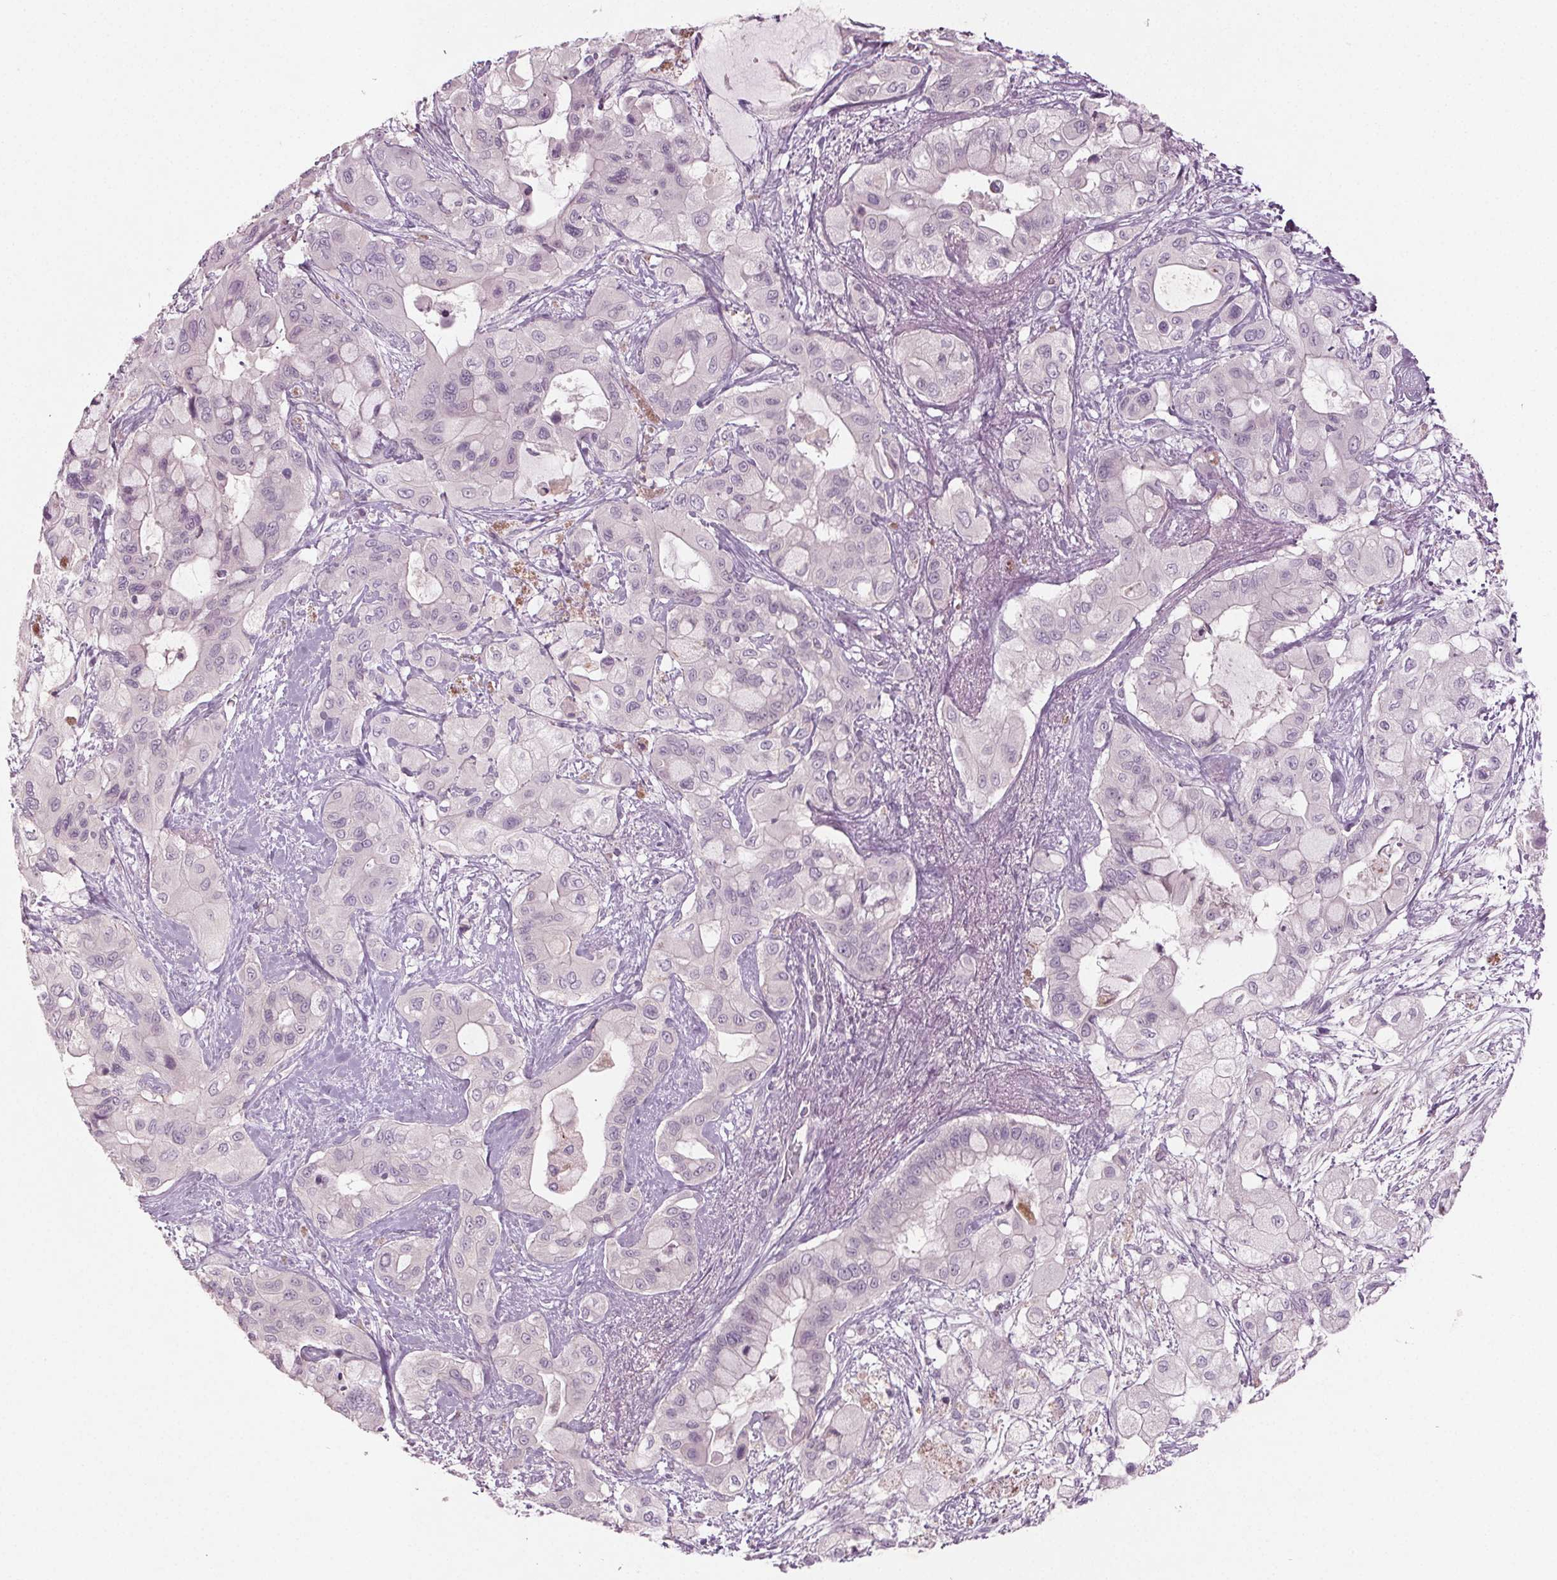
{"staining": {"intensity": "negative", "quantity": "none", "location": "none"}, "tissue": "pancreatic cancer", "cell_type": "Tumor cells", "image_type": "cancer", "snomed": [{"axis": "morphology", "description": "Adenocarcinoma, NOS"}, {"axis": "topography", "description": "Pancreas"}], "caption": "Image shows no significant protein expression in tumor cells of pancreatic cancer (adenocarcinoma). (Brightfield microscopy of DAB (3,3'-diaminobenzidine) immunohistochemistry (IHC) at high magnification).", "gene": "BHLHE22", "patient": {"sex": "male", "age": 71}}